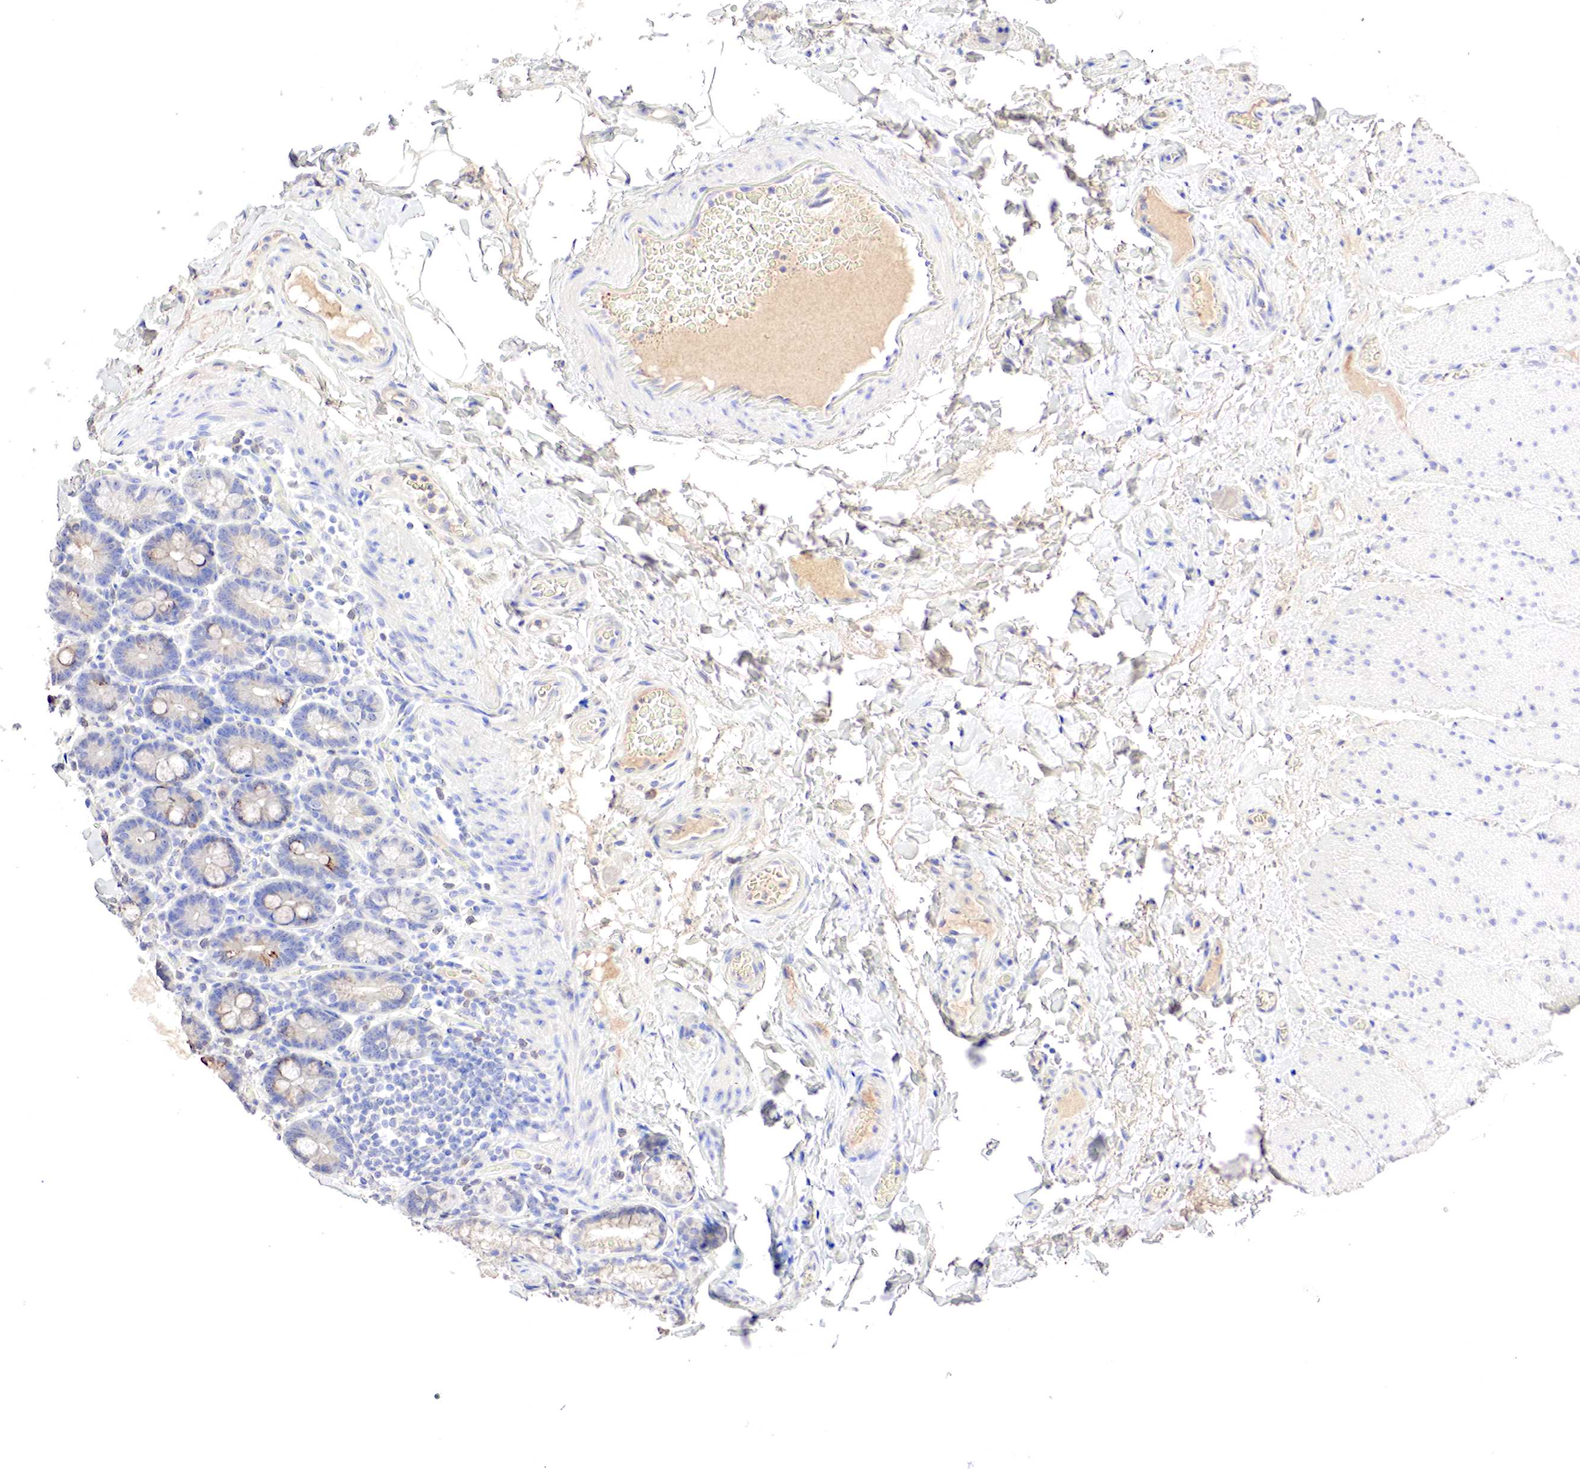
{"staining": {"intensity": "negative", "quantity": "none", "location": "none"}, "tissue": "adipose tissue", "cell_type": "Adipocytes", "image_type": "normal", "snomed": [{"axis": "morphology", "description": "Normal tissue, NOS"}, {"axis": "topography", "description": "Duodenum"}], "caption": "This histopathology image is of benign adipose tissue stained with immunohistochemistry (IHC) to label a protein in brown with the nuclei are counter-stained blue. There is no expression in adipocytes.", "gene": "GATA1", "patient": {"sex": "male", "age": 63}}